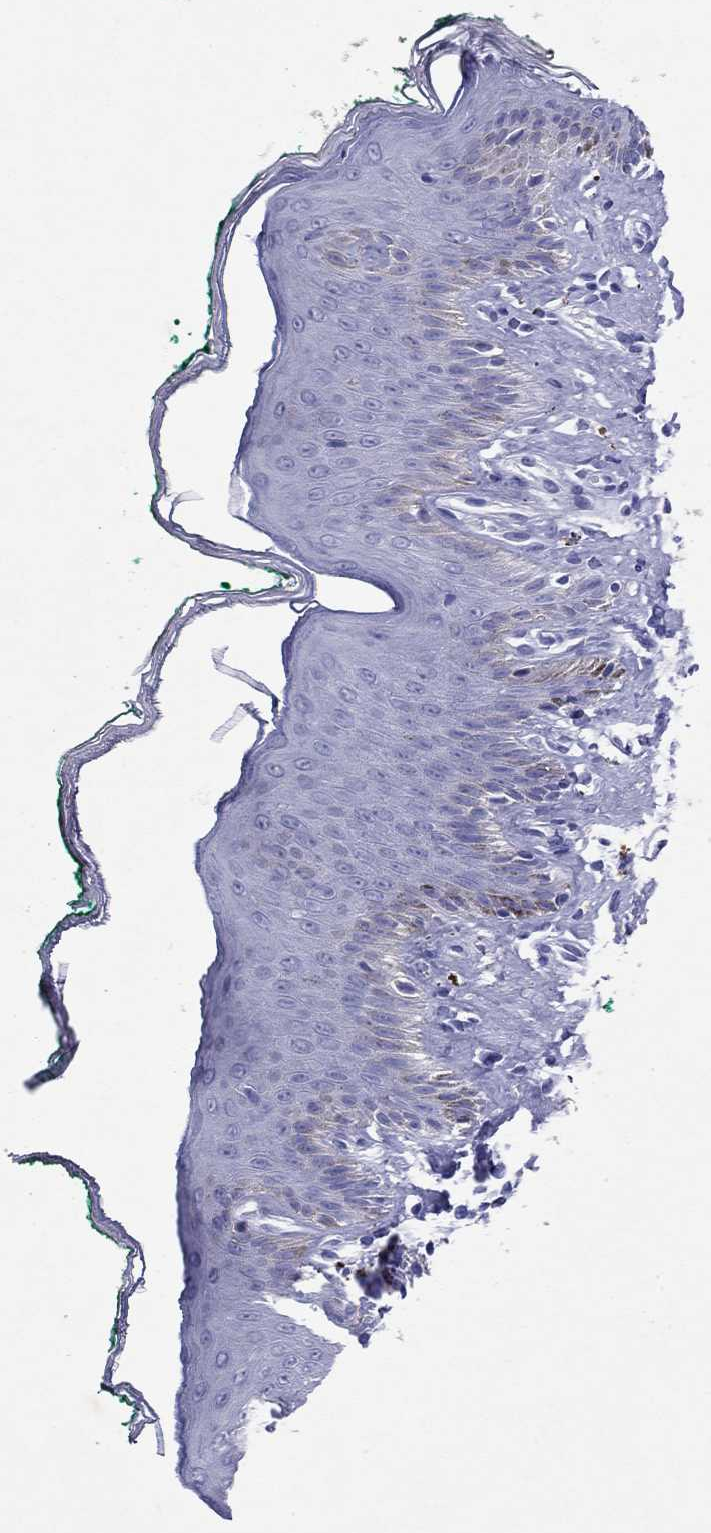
{"staining": {"intensity": "negative", "quantity": "none", "location": "none"}, "tissue": "skin", "cell_type": "Epidermal cells", "image_type": "normal", "snomed": [{"axis": "morphology", "description": "Normal tissue, NOS"}, {"axis": "topography", "description": "Vulva"}], "caption": "Epidermal cells are negative for brown protein staining in normal skin. (Stains: DAB IHC with hematoxylin counter stain, Microscopy: brightfield microscopy at high magnification).", "gene": "ARMC12", "patient": {"sex": "female", "age": 66}}